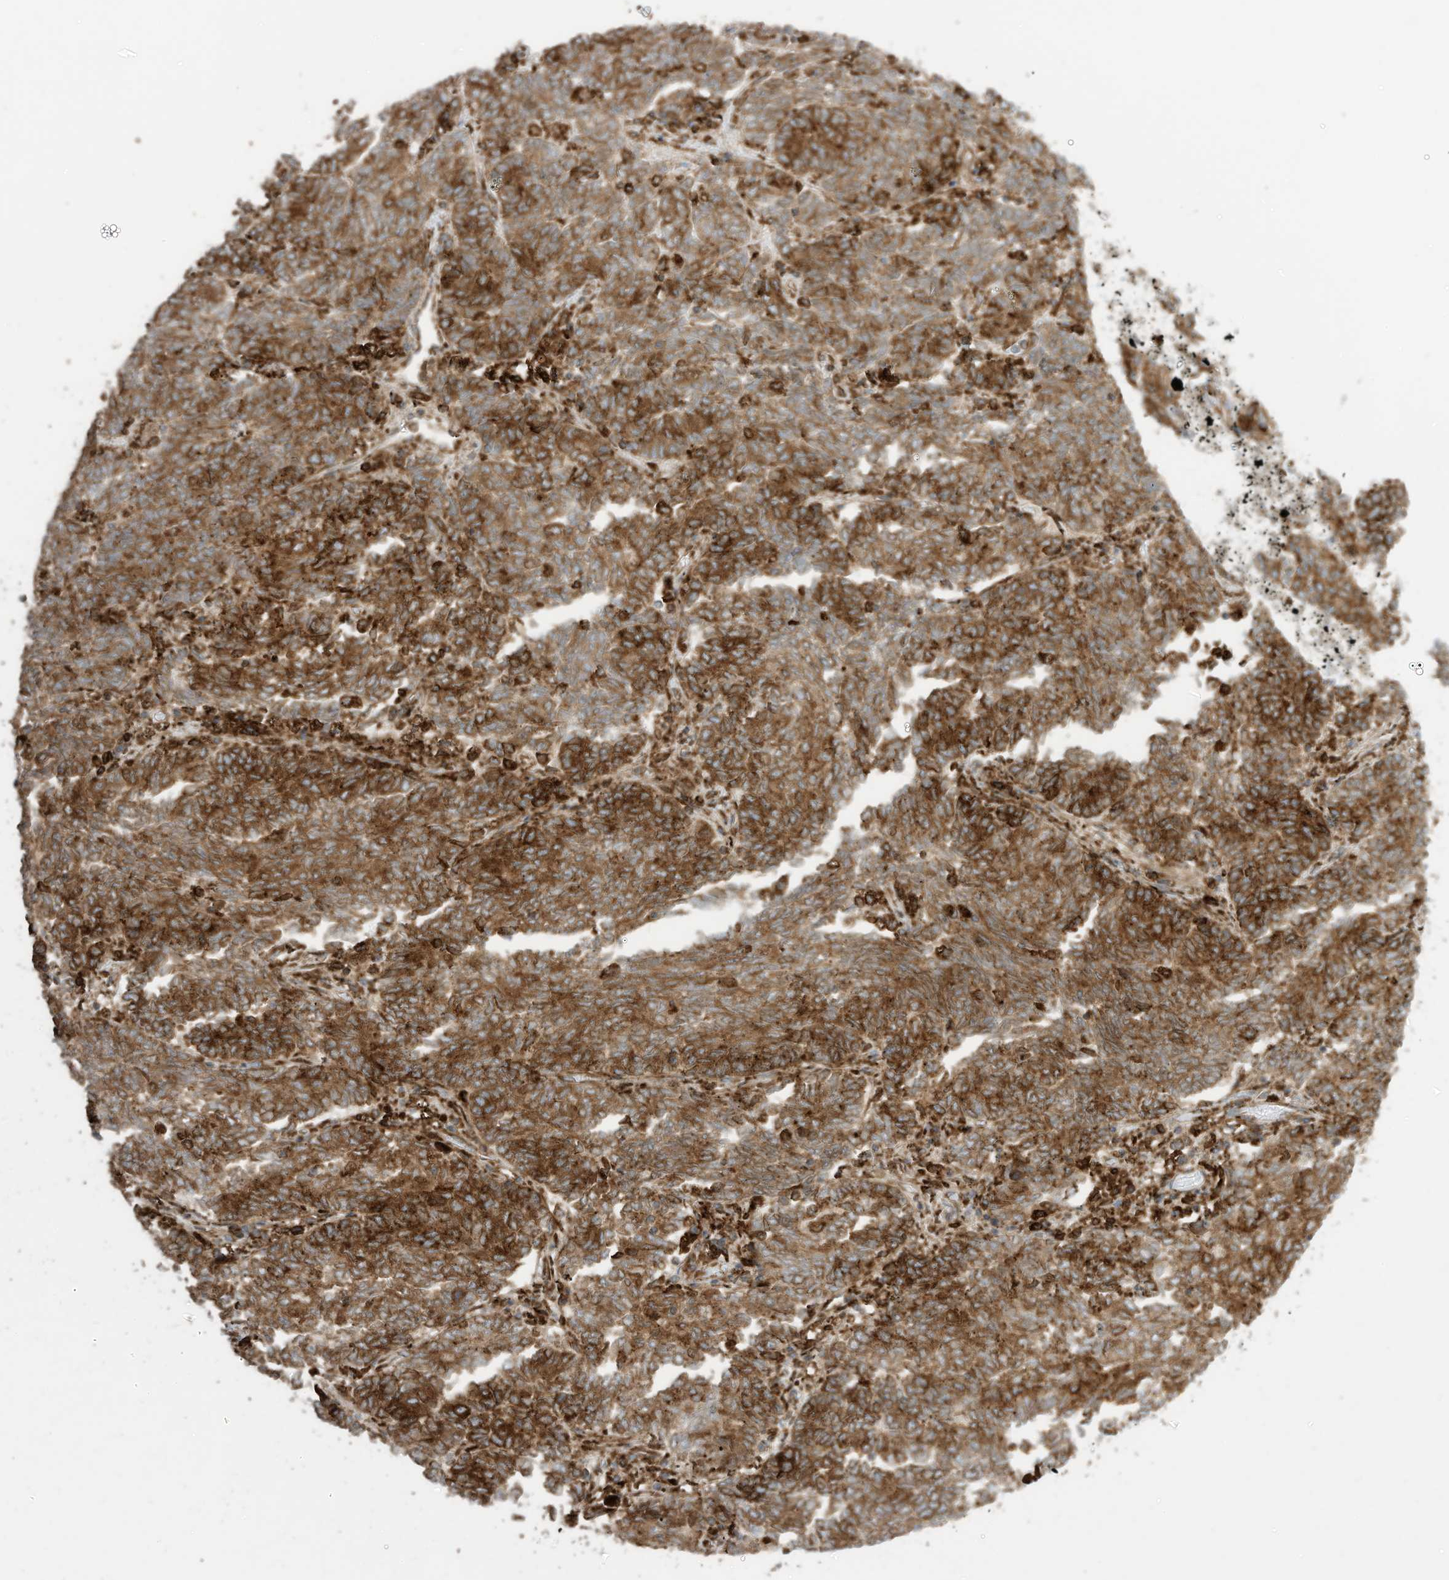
{"staining": {"intensity": "strong", "quantity": ">75%", "location": "cytoplasmic/membranous"}, "tissue": "endometrial cancer", "cell_type": "Tumor cells", "image_type": "cancer", "snomed": [{"axis": "morphology", "description": "Adenocarcinoma, NOS"}, {"axis": "topography", "description": "Endometrium"}], "caption": "An IHC photomicrograph of neoplastic tissue is shown. Protein staining in brown highlights strong cytoplasmic/membranous positivity in adenocarcinoma (endometrial) within tumor cells. (Brightfield microscopy of DAB IHC at high magnification).", "gene": "TRNAU1AP", "patient": {"sex": "female", "age": 80}}